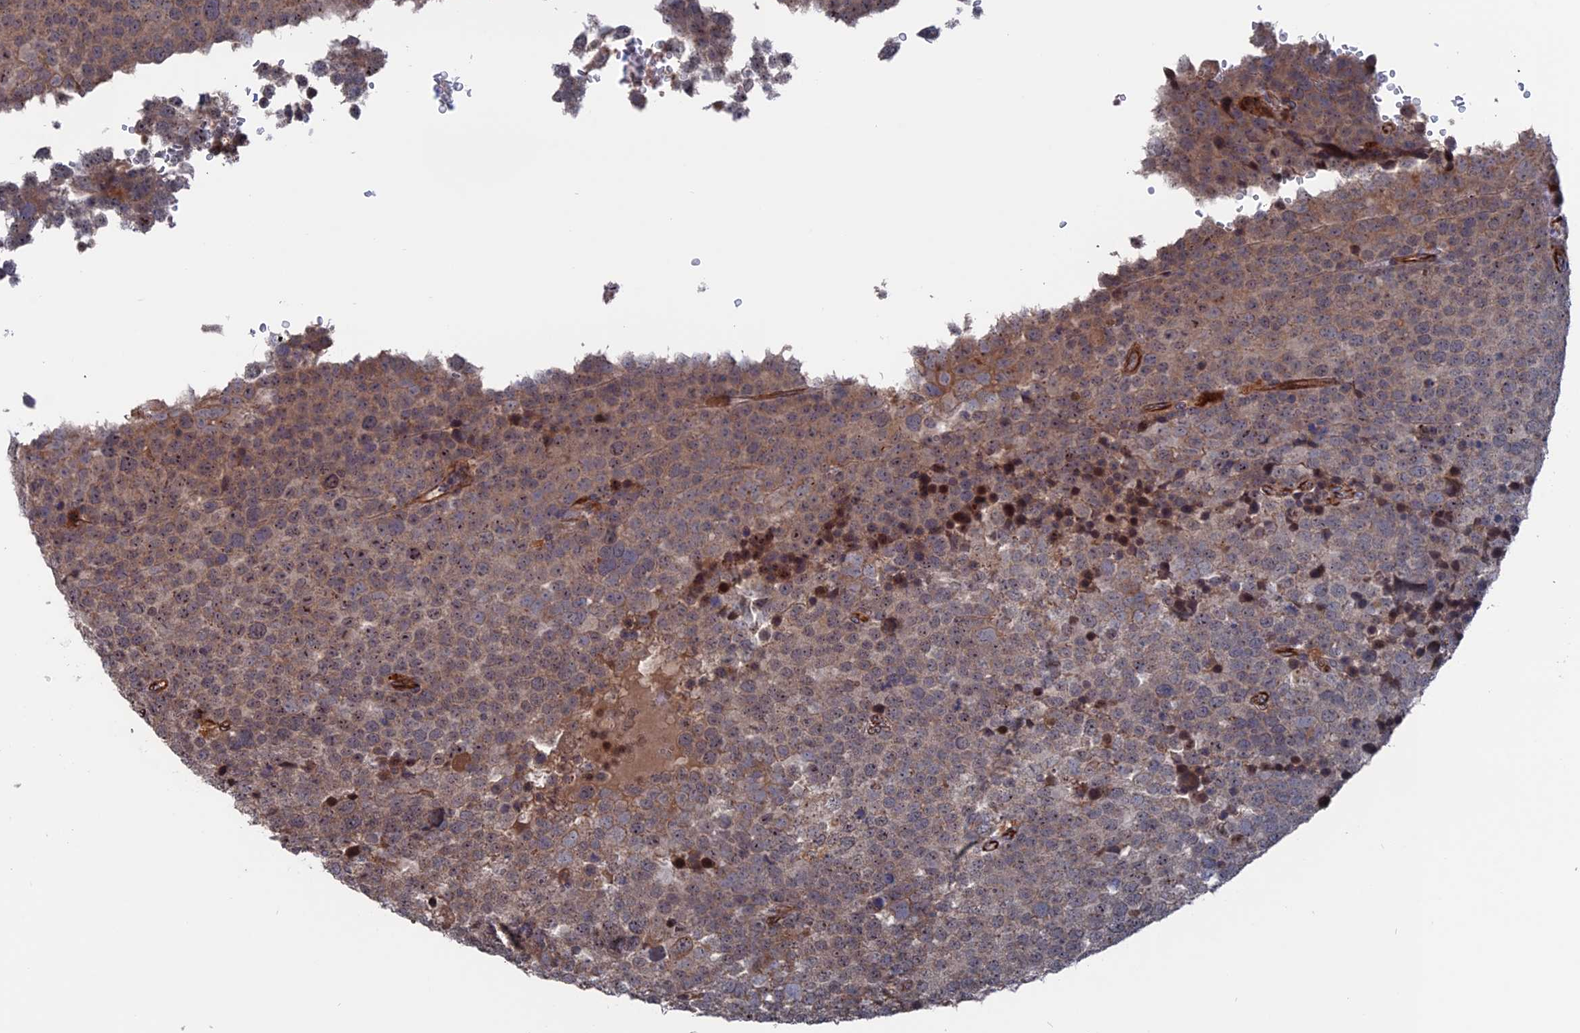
{"staining": {"intensity": "weak", "quantity": ">75%", "location": "cytoplasmic/membranous"}, "tissue": "testis cancer", "cell_type": "Tumor cells", "image_type": "cancer", "snomed": [{"axis": "morphology", "description": "Seminoma, NOS"}, {"axis": "topography", "description": "Testis"}], "caption": "Seminoma (testis) stained for a protein exhibits weak cytoplasmic/membranous positivity in tumor cells.", "gene": "PLA2G15", "patient": {"sex": "male", "age": 71}}